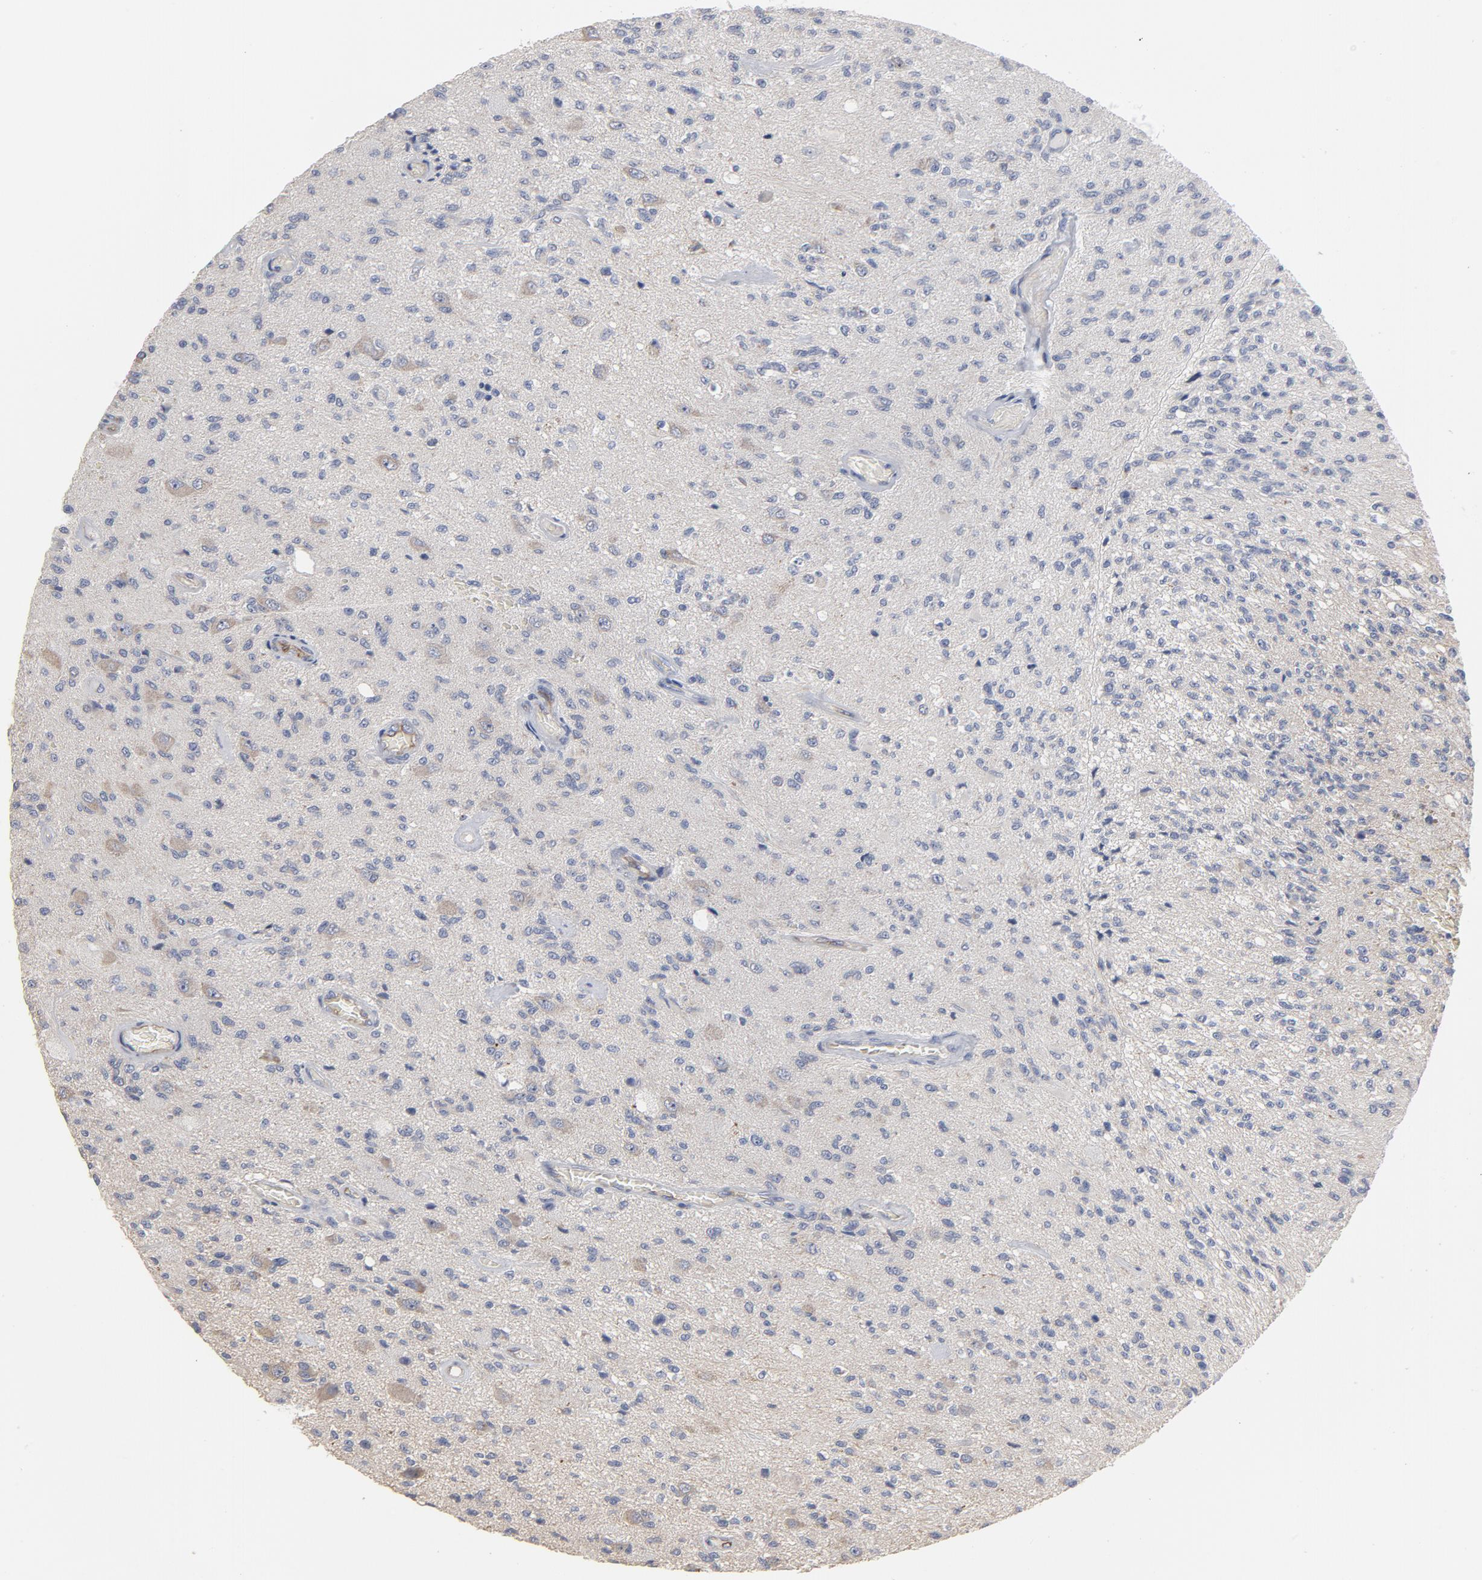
{"staining": {"intensity": "weak", "quantity": "<25%", "location": "cytoplasmic/membranous"}, "tissue": "glioma", "cell_type": "Tumor cells", "image_type": "cancer", "snomed": [{"axis": "morphology", "description": "Normal tissue, NOS"}, {"axis": "morphology", "description": "Glioma, malignant, High grade"}, {"axis": "topography", "description": "Cerebral cortex"}], "caption": "Immunohistochemistry image of human glioma stained for a protein (brown), which shows no positivity in tumor cells. The staining is performed using DAB (3,3'-diaminobenzidine) brown chromogen with nuclei counter-stained in using hematoxylin.", "gene": "OXA1L", "patient": {"sex": "male", "age": 77}}